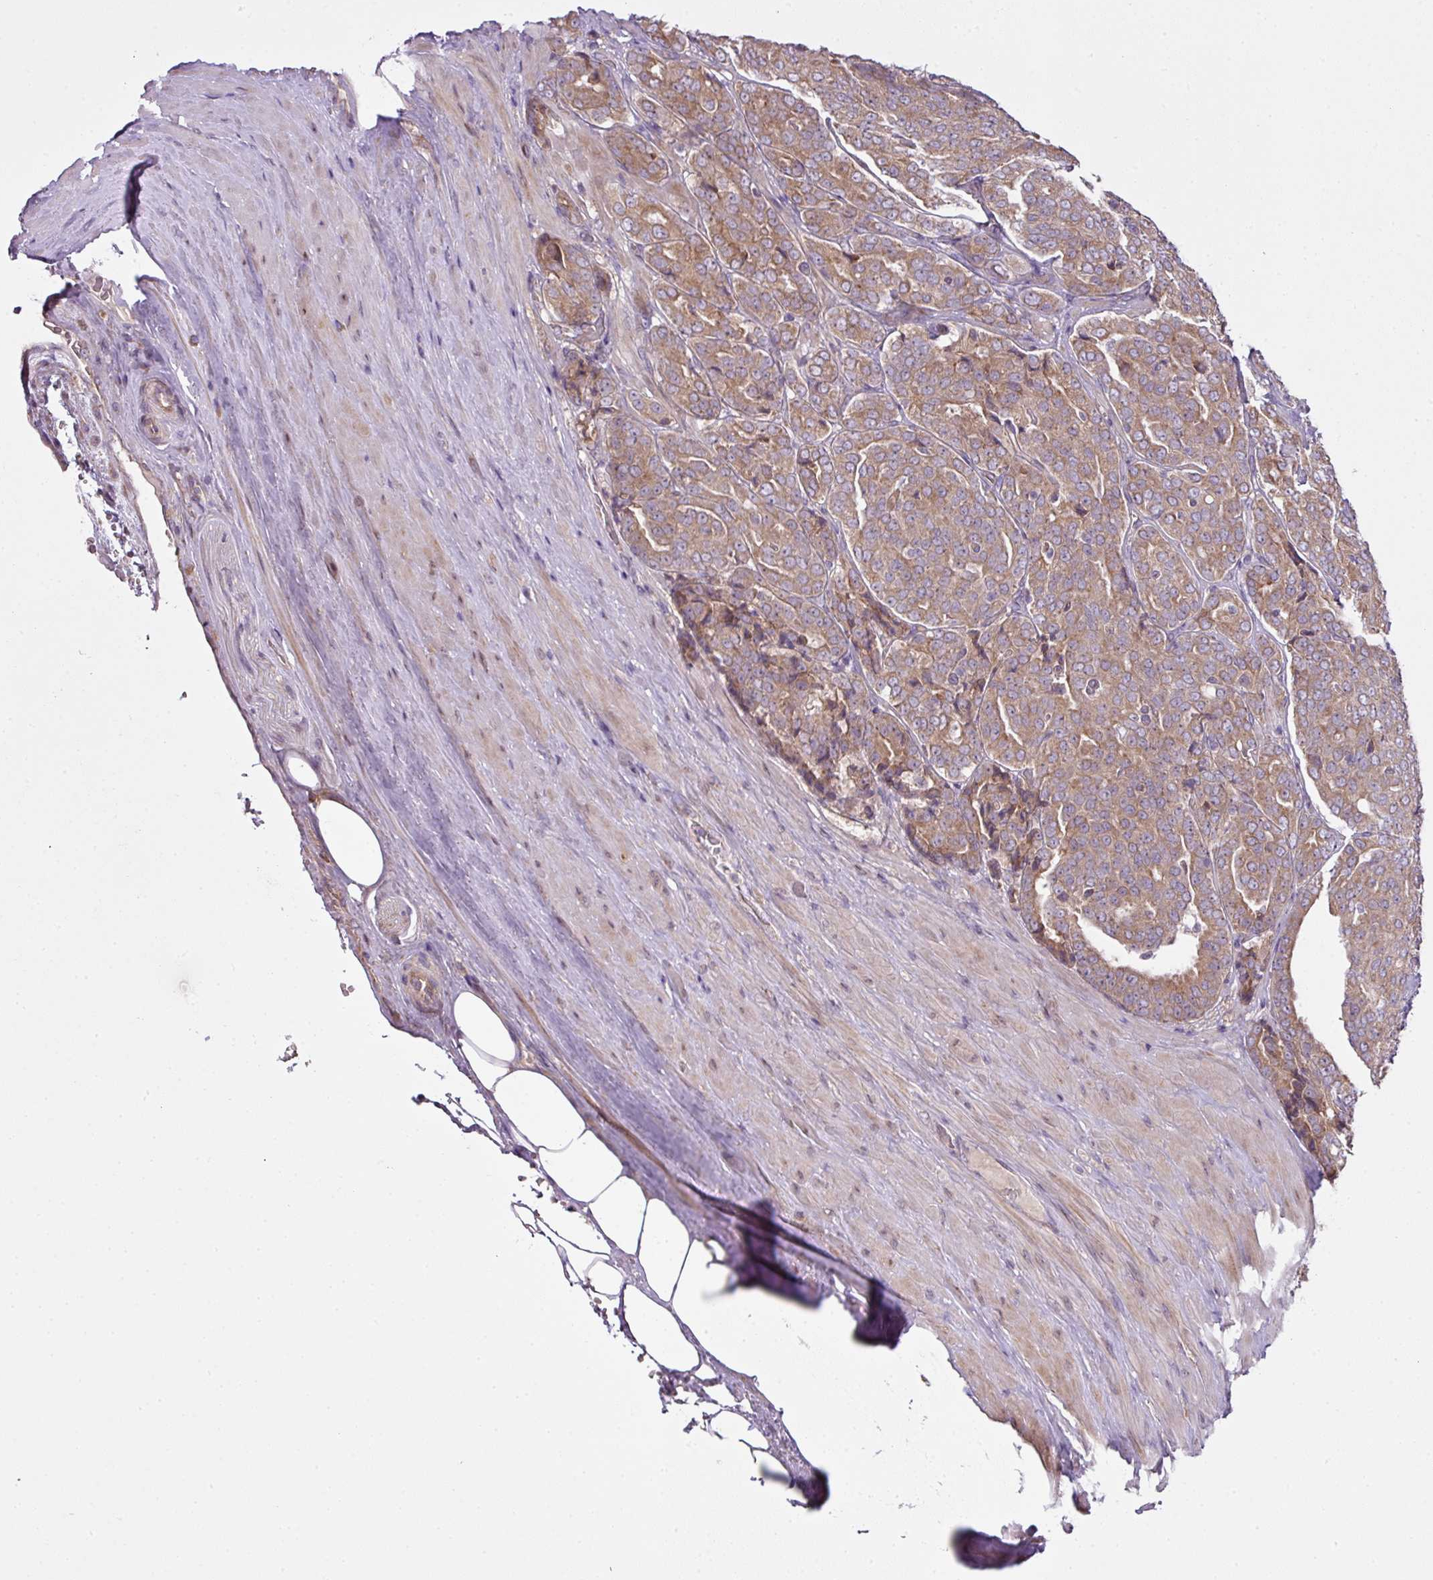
{"staining": {"intensity": "moderate", "quantity": ">75%", "location": "cytoplasmic/membranous"}, "tissue": "prostate cancer", "cell_type": "Tumor cells", "image_type": "cancer", "snomed": [{"axis": "morphology", "description": "Adenocarcinoma, High grade"}, {"axis": "topography", "description": "Prostate"}], "caption": "Prostate adenocarcinoma (high-grade) stained for a protein (brown) demonstrates moderate cytoplasmic/membranous positive staining in approximately >75% of tumor cells.", "gene": "COX18", "patient": {"sex": "male", "age": 68}}